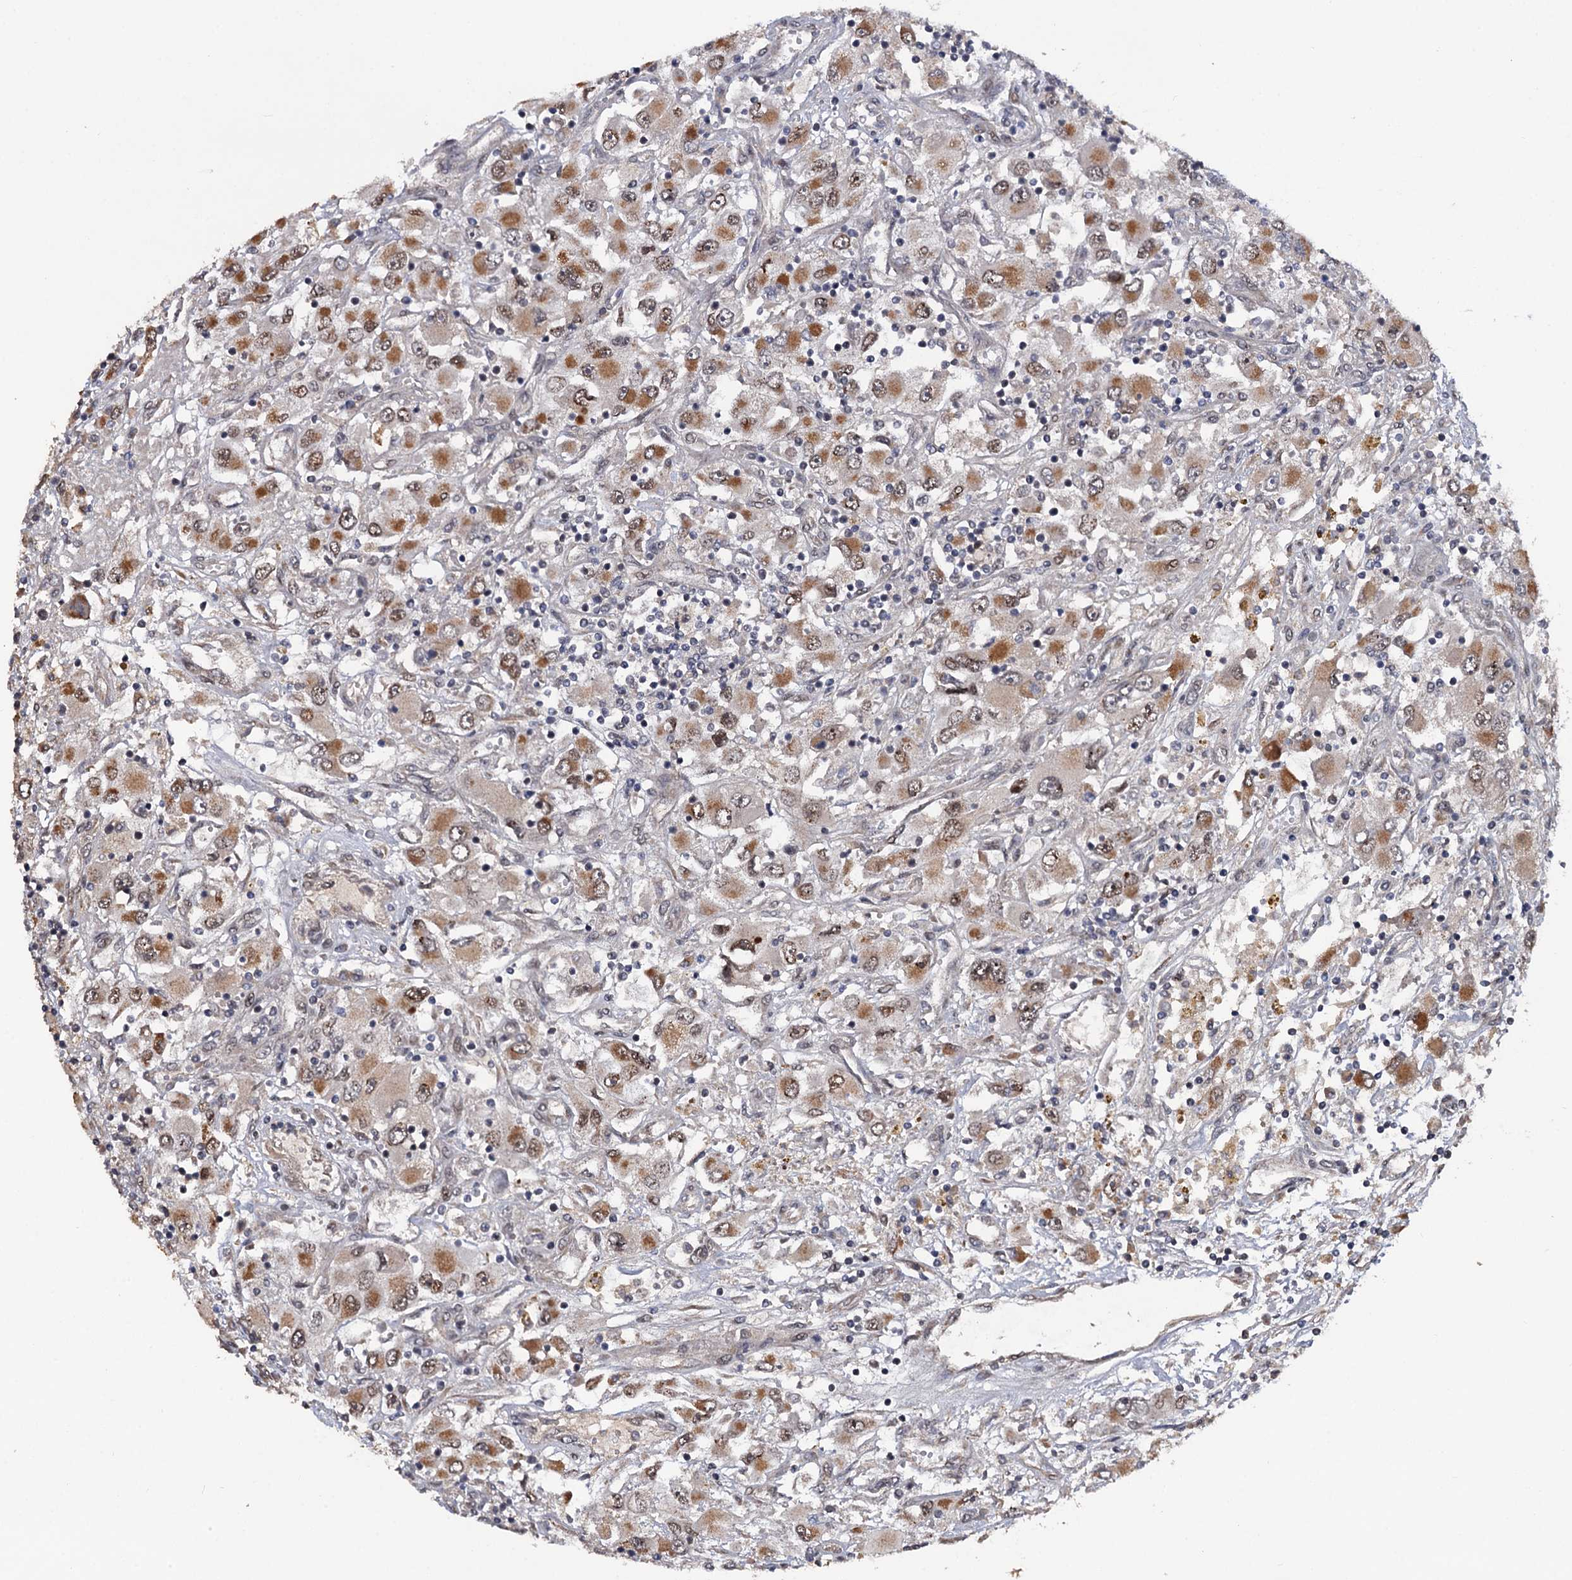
{"staining": {"intensity": "moderate", "quantity": "25%-75%", "location": "cytoplasmic/membranous,nuclear"}, "tissue": "renal cancer", "cell_type": "Tumor cells", "image_type": "cancer", "snomed": [{"axis": "morphology", "description": "Adenocarcinoma, NOS"}, {"axis": "topography", "description": "Kidney"}], "caption": "Renal cancer stained with DAB IHC shows medium levels of moderate cytoplasmic/membranous and nuclear positivity in approximately 25%-75% of tumor cells.", "gene": "LRRC63", "patient": {"sex": "female", "age": 52}}